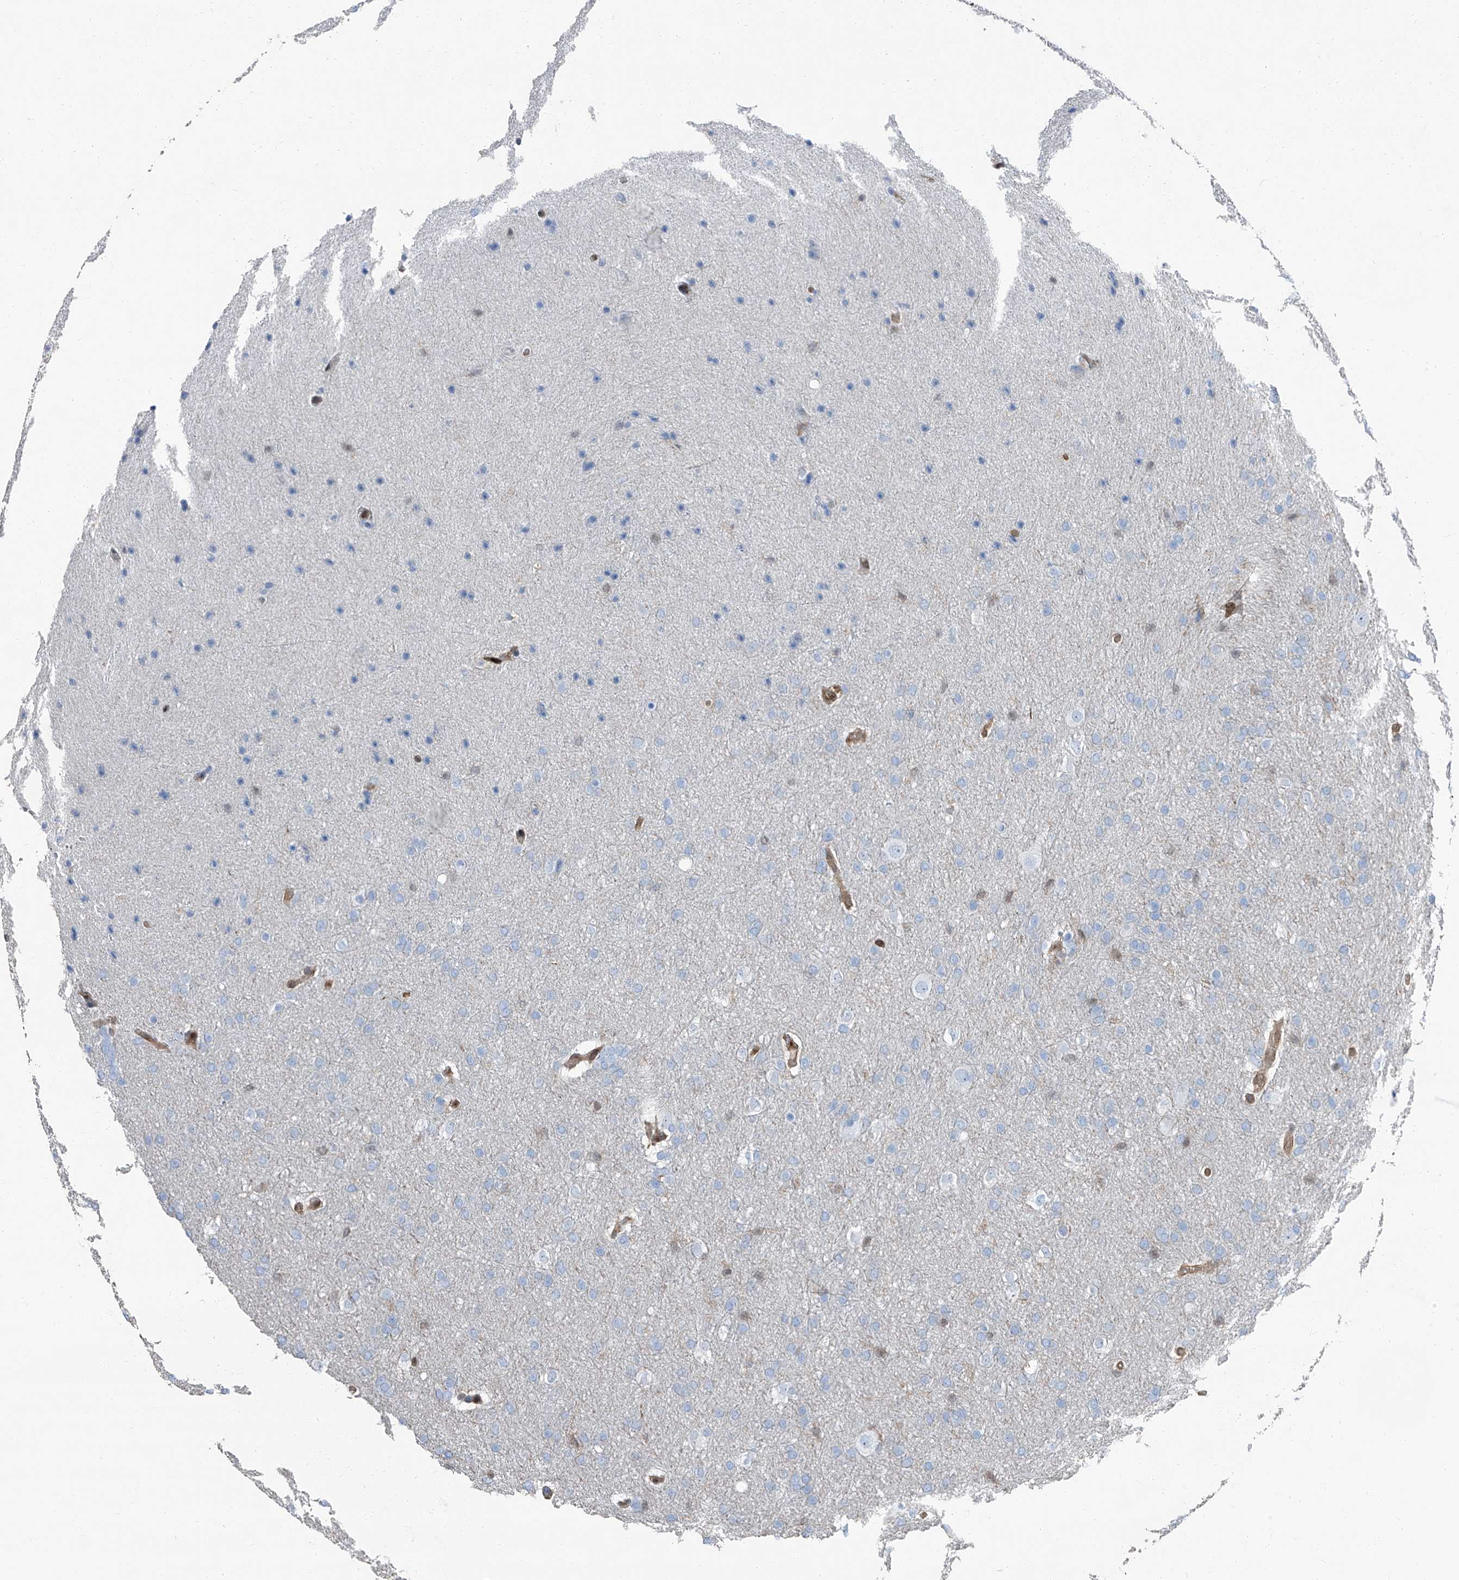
{"staining": {"intensity": "negative", "quantity": "none", "location": "none"}, "tissue": "glioma", "cell_type": "Tumor cells", "image_type": "cancer", "snomed": [{"axis": "morphology", "description": "Glioma, malignant, Low grade"}, {"axis": "topography", "description": "Brain"}], "caption": "Tumor cells show no significant staining in malignant glioma (low-grade).", "gene": "PSMB10", "patient": {"sex": "female", "age": 37}}